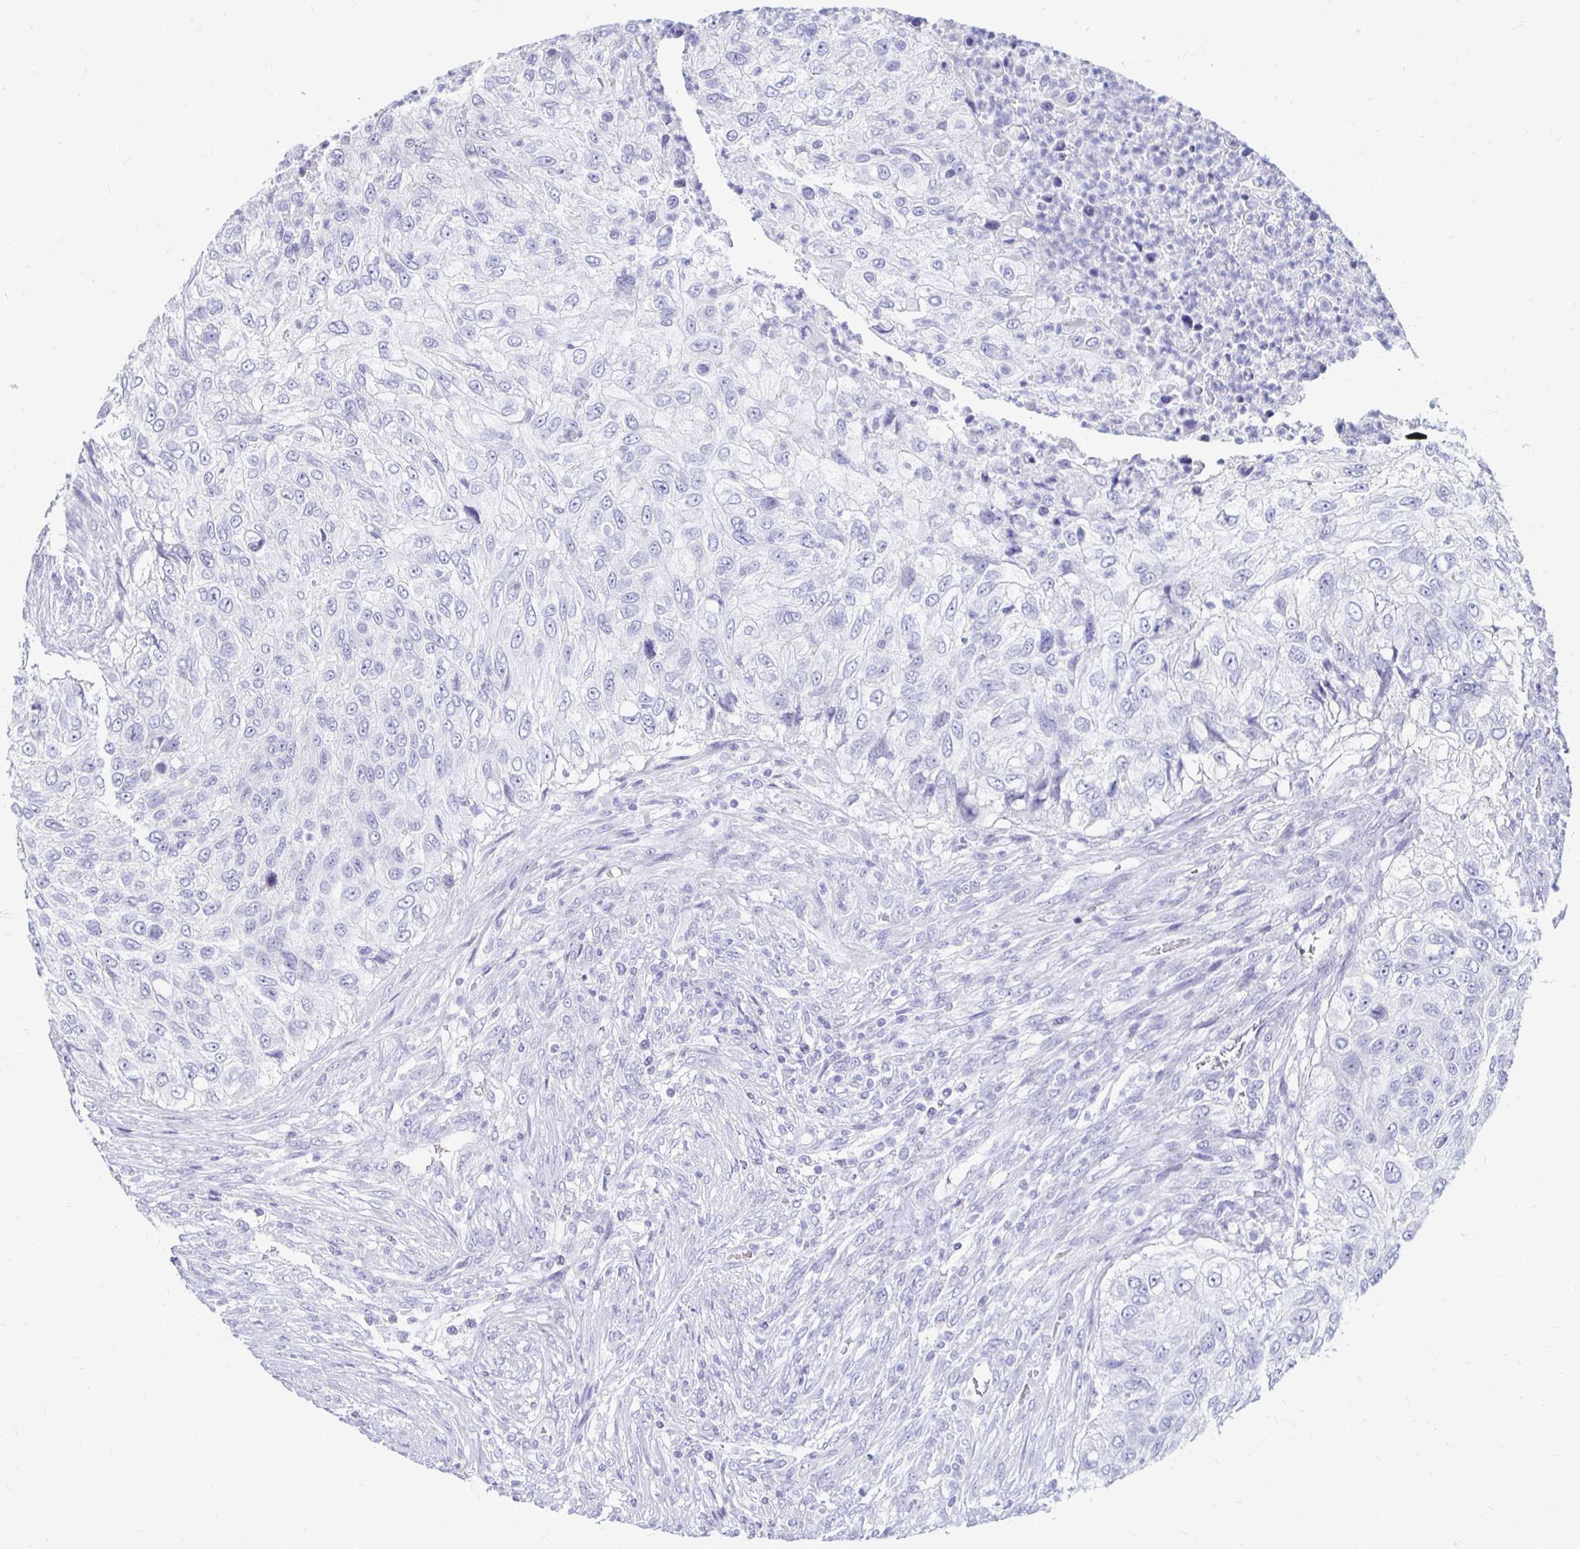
{"staining": {"intensity": "negative", "quantity": "none", "location": "none"}, "tissue": "urothelial cancer", "cell_type": "Tumor cells", "image_type": "cancer", "snomed": [{"axis": "morphology", "description": "Urothelial carcinoma, High grade"}, {"axis": "topography", "description": "Urinary bladder"}], "caption": "Tumor cells are negative for protein expression in human urothelial cancer. (DAB immunohistochemistry visualized using brightfield microscopy, high magnification).", "gene": "PEG10", "patient": {"sex": "female", "age": 60}}